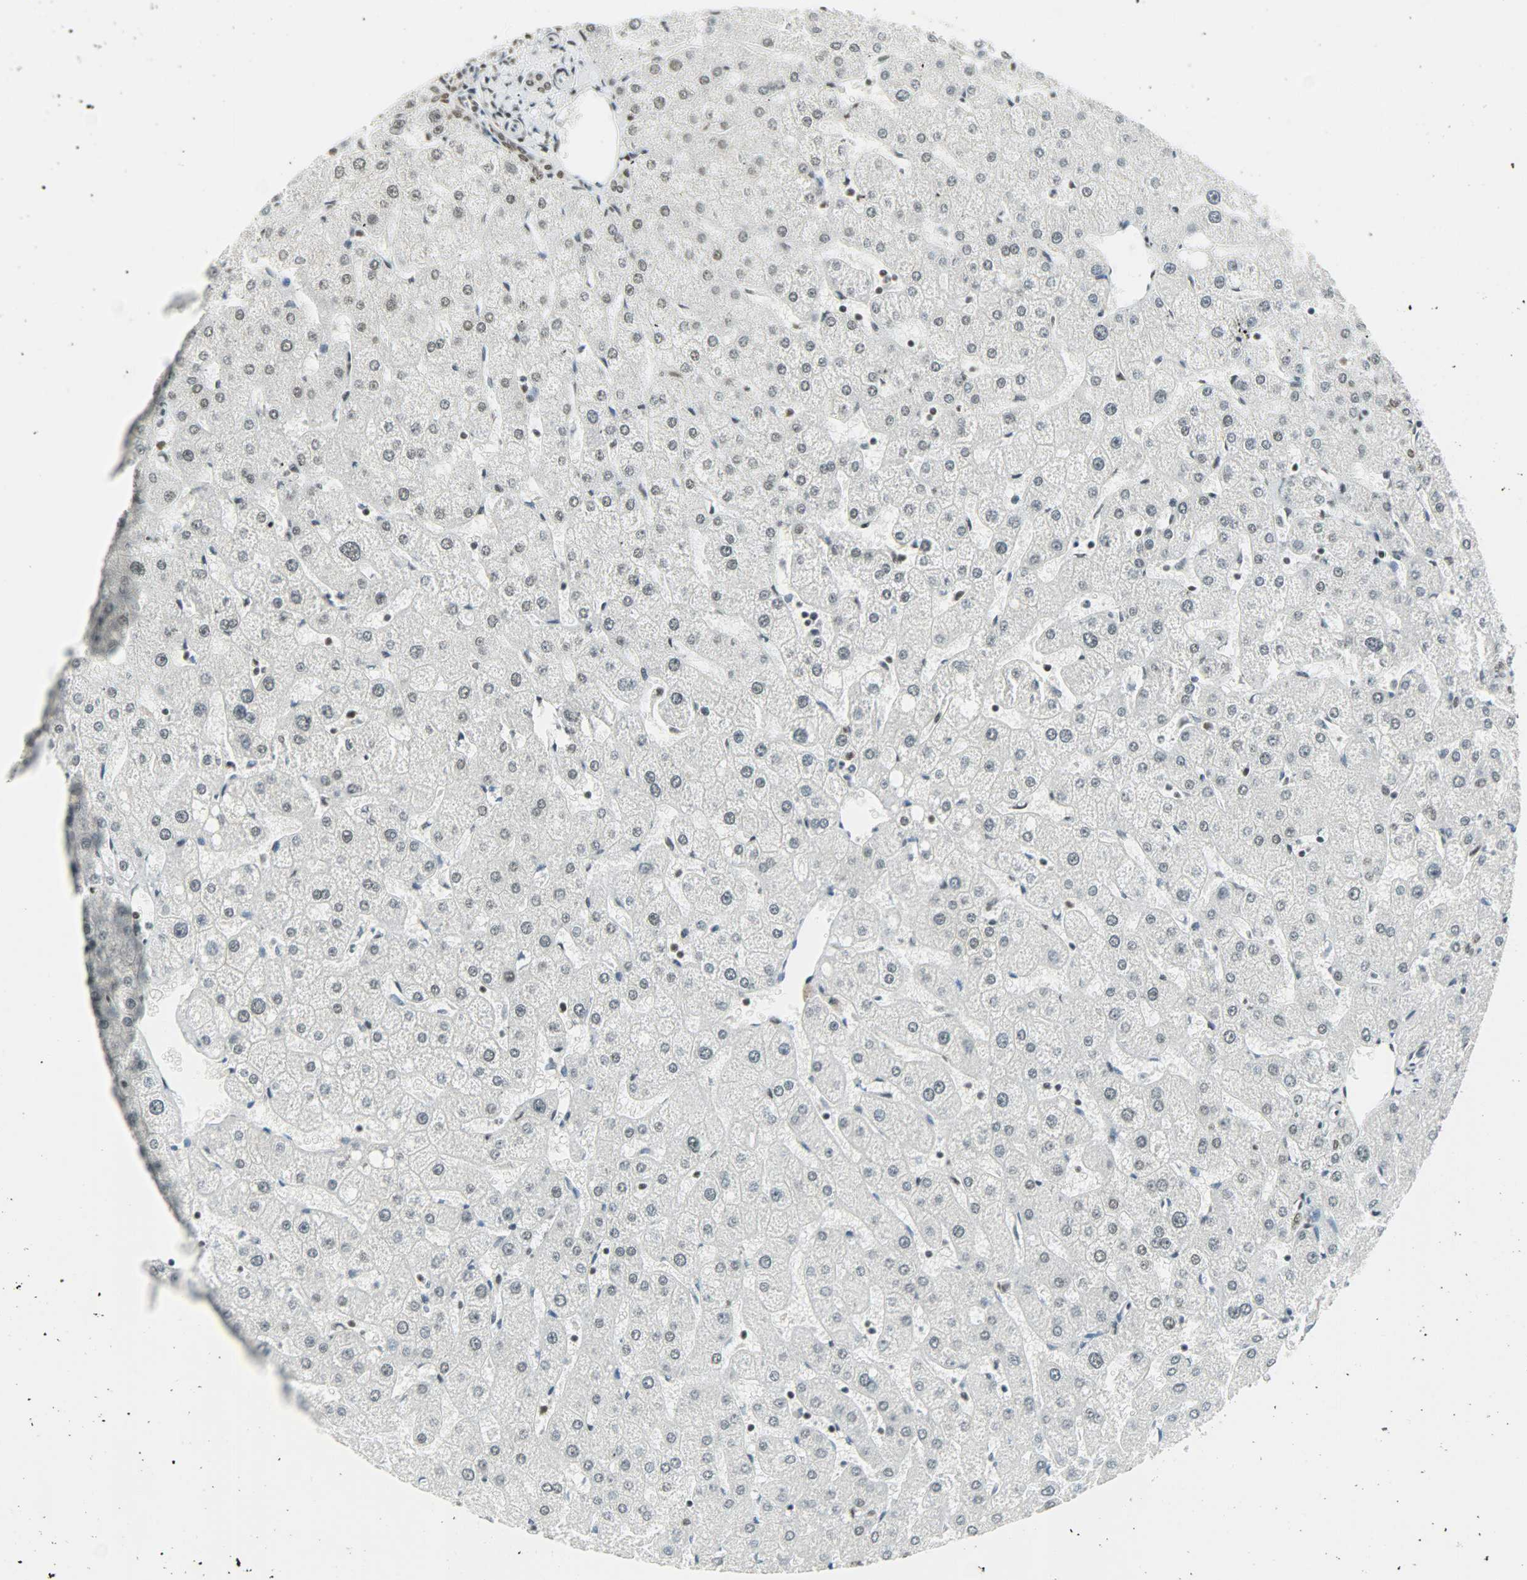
{"staining": {"intensity": "weak", "quantity": ">75%", "location": "nuclear"}, "tissue": "liver", "cell_type": "Cholangiocytes", "image_type": "normal", "snomed": [{"axis": "morphology", "description": "Normal tissue, NOS"}, {"axis": "topography", "description": "Liver"}], "caption": "Immunohistochemistry staining of unremarkable liver, which reveals low levels of weak nuclear positivity in approximately >75% of cholangiocytes indicating weak nuclear protein expression. The staining was performed using DAB (3,3'-diaminobenzidine) (brown) for protein detection and nuclei were counterstained in hematoxylin (blue).", "gene": "SUGP1", "patient": {"sex": "male", "age": 67}}